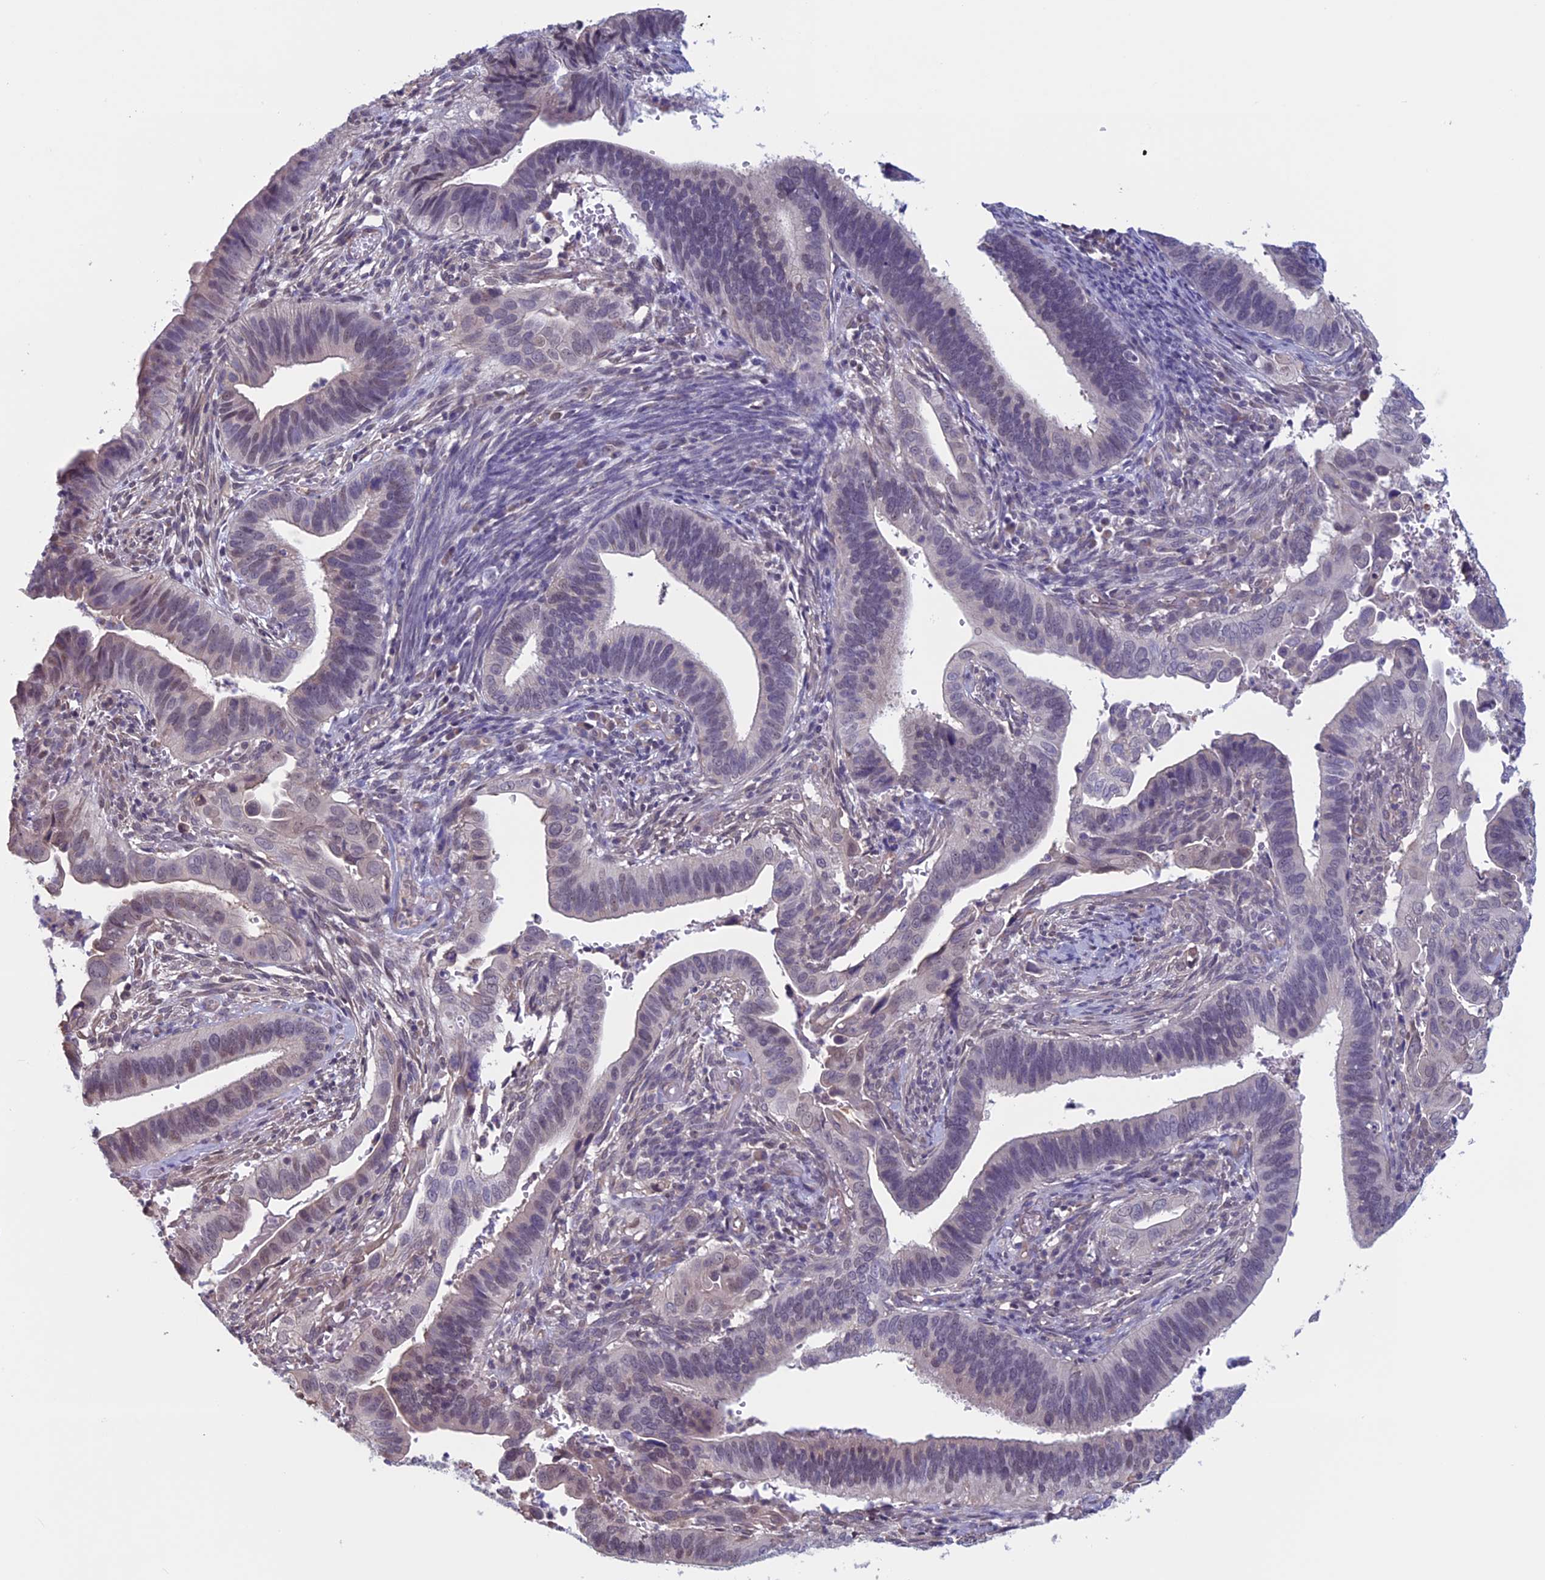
{"staining": {"intensity": "weak", "quantity": "<25%", "location": "nuclear"}, "tissue": "cervical cancer", "cell_type": "Tumor cells", "image_type": "cancer", "snomed": [{"axis": "morphology", "description": "Adenocarcinoma, NOS"}, {"axis": "topography", "description": "Cervix"}], "caption": "The micrograph demonstrates no significant expression in tumor cells of cervical cancer.", "gene": "SLC1A6", "patient": {"sex": "female", "age": 42}}